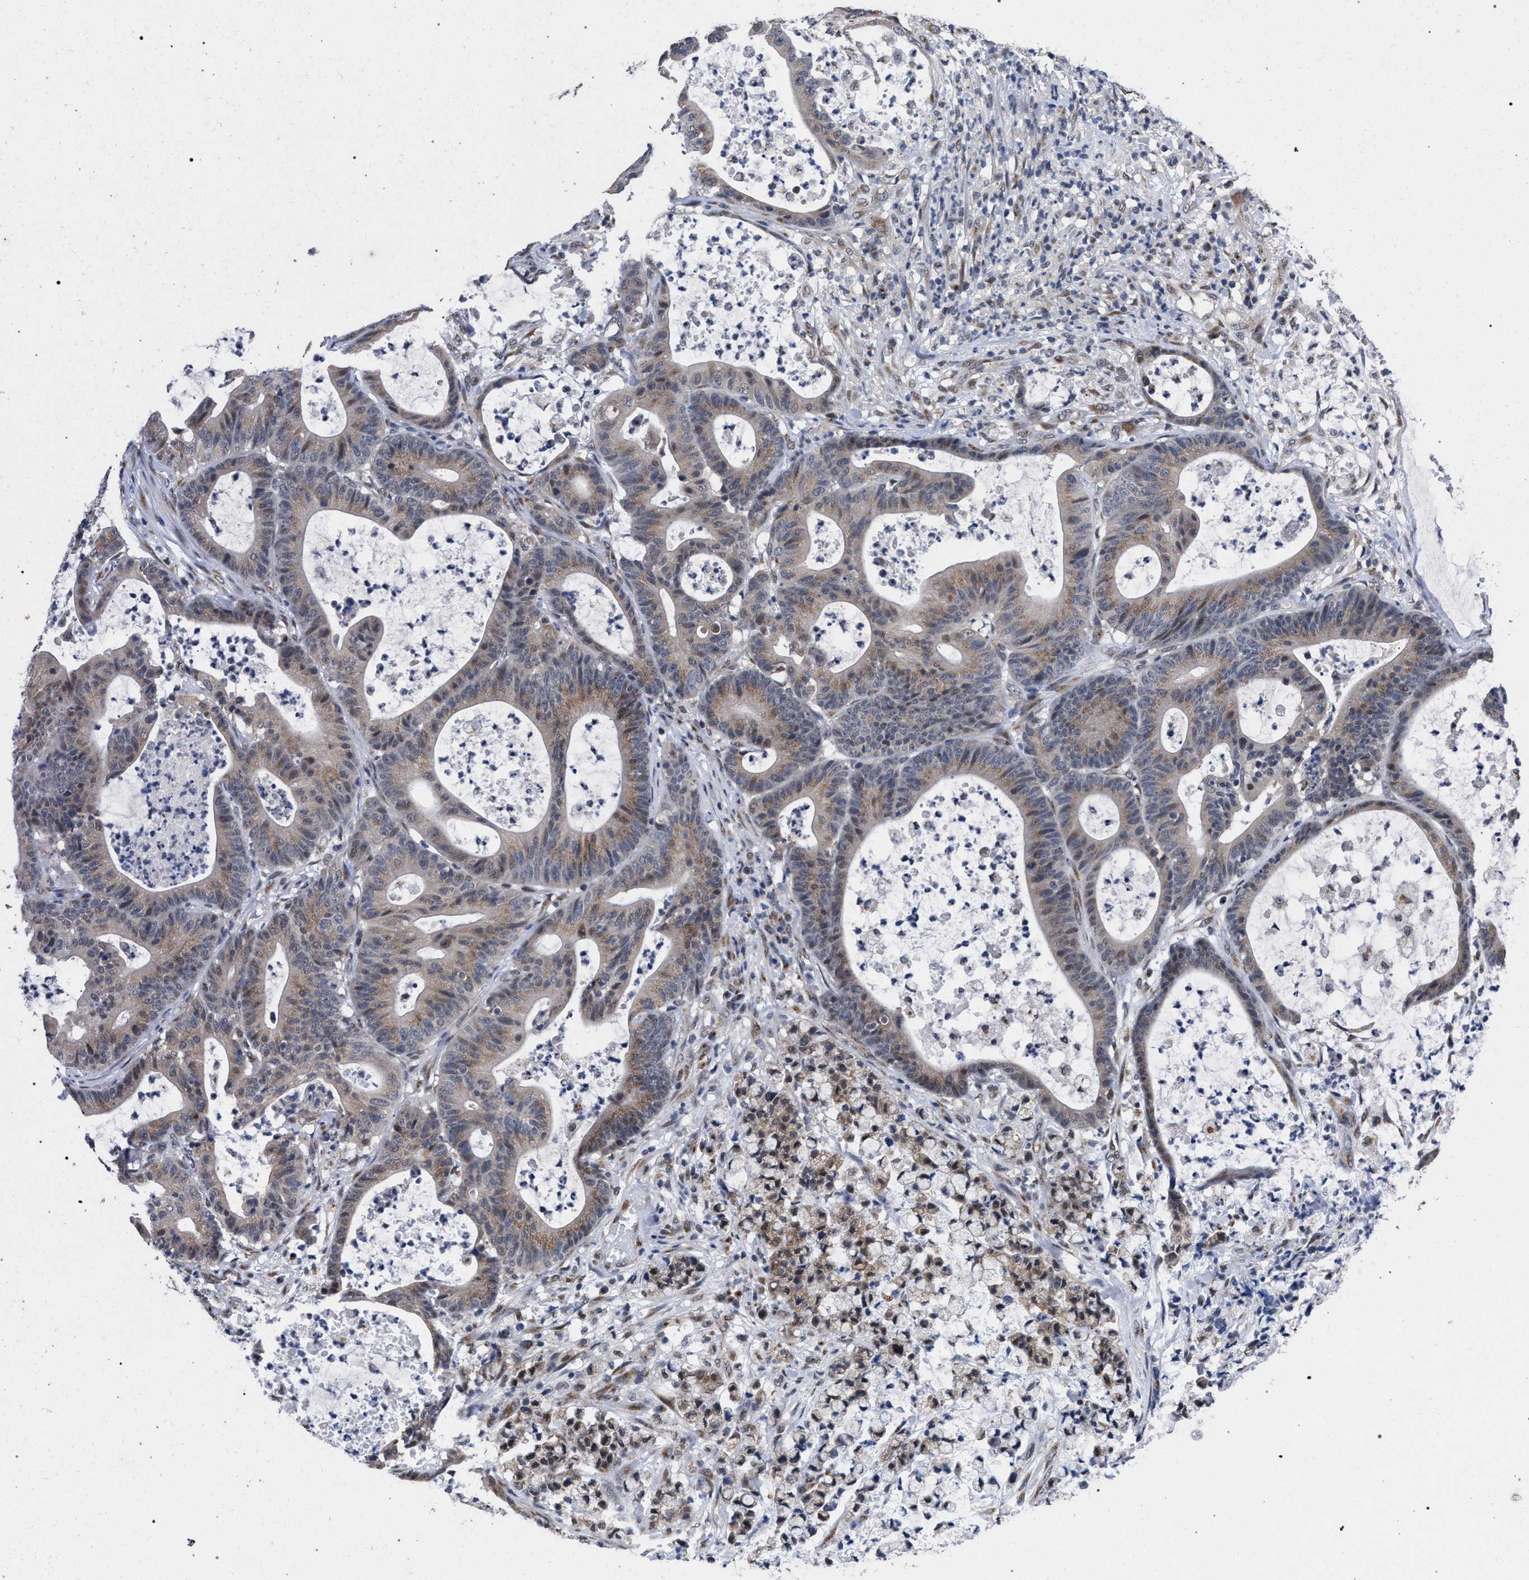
{"staining": {"intensity": "weak", "quantity": ">75%", "location": "cytoplasmic/membranous"}, "tissue": "colorectal cancer", "cell_type": "Tumor cells", "image_type": "cancer", "snomed": [{"axis": "morphology", "description": "Adenocarcinoma, NOS"}, {"axis": "topography", "description": "Colon"}], "caption": "Colorectal cancer (adenocarcinoma) stained with a brown dye displays weak cytoplasmic/membranous positive positivity in about >75% of tumor cells.", "gene": "GOLGA2", "patient": {"sex": "female", "age": 84}}